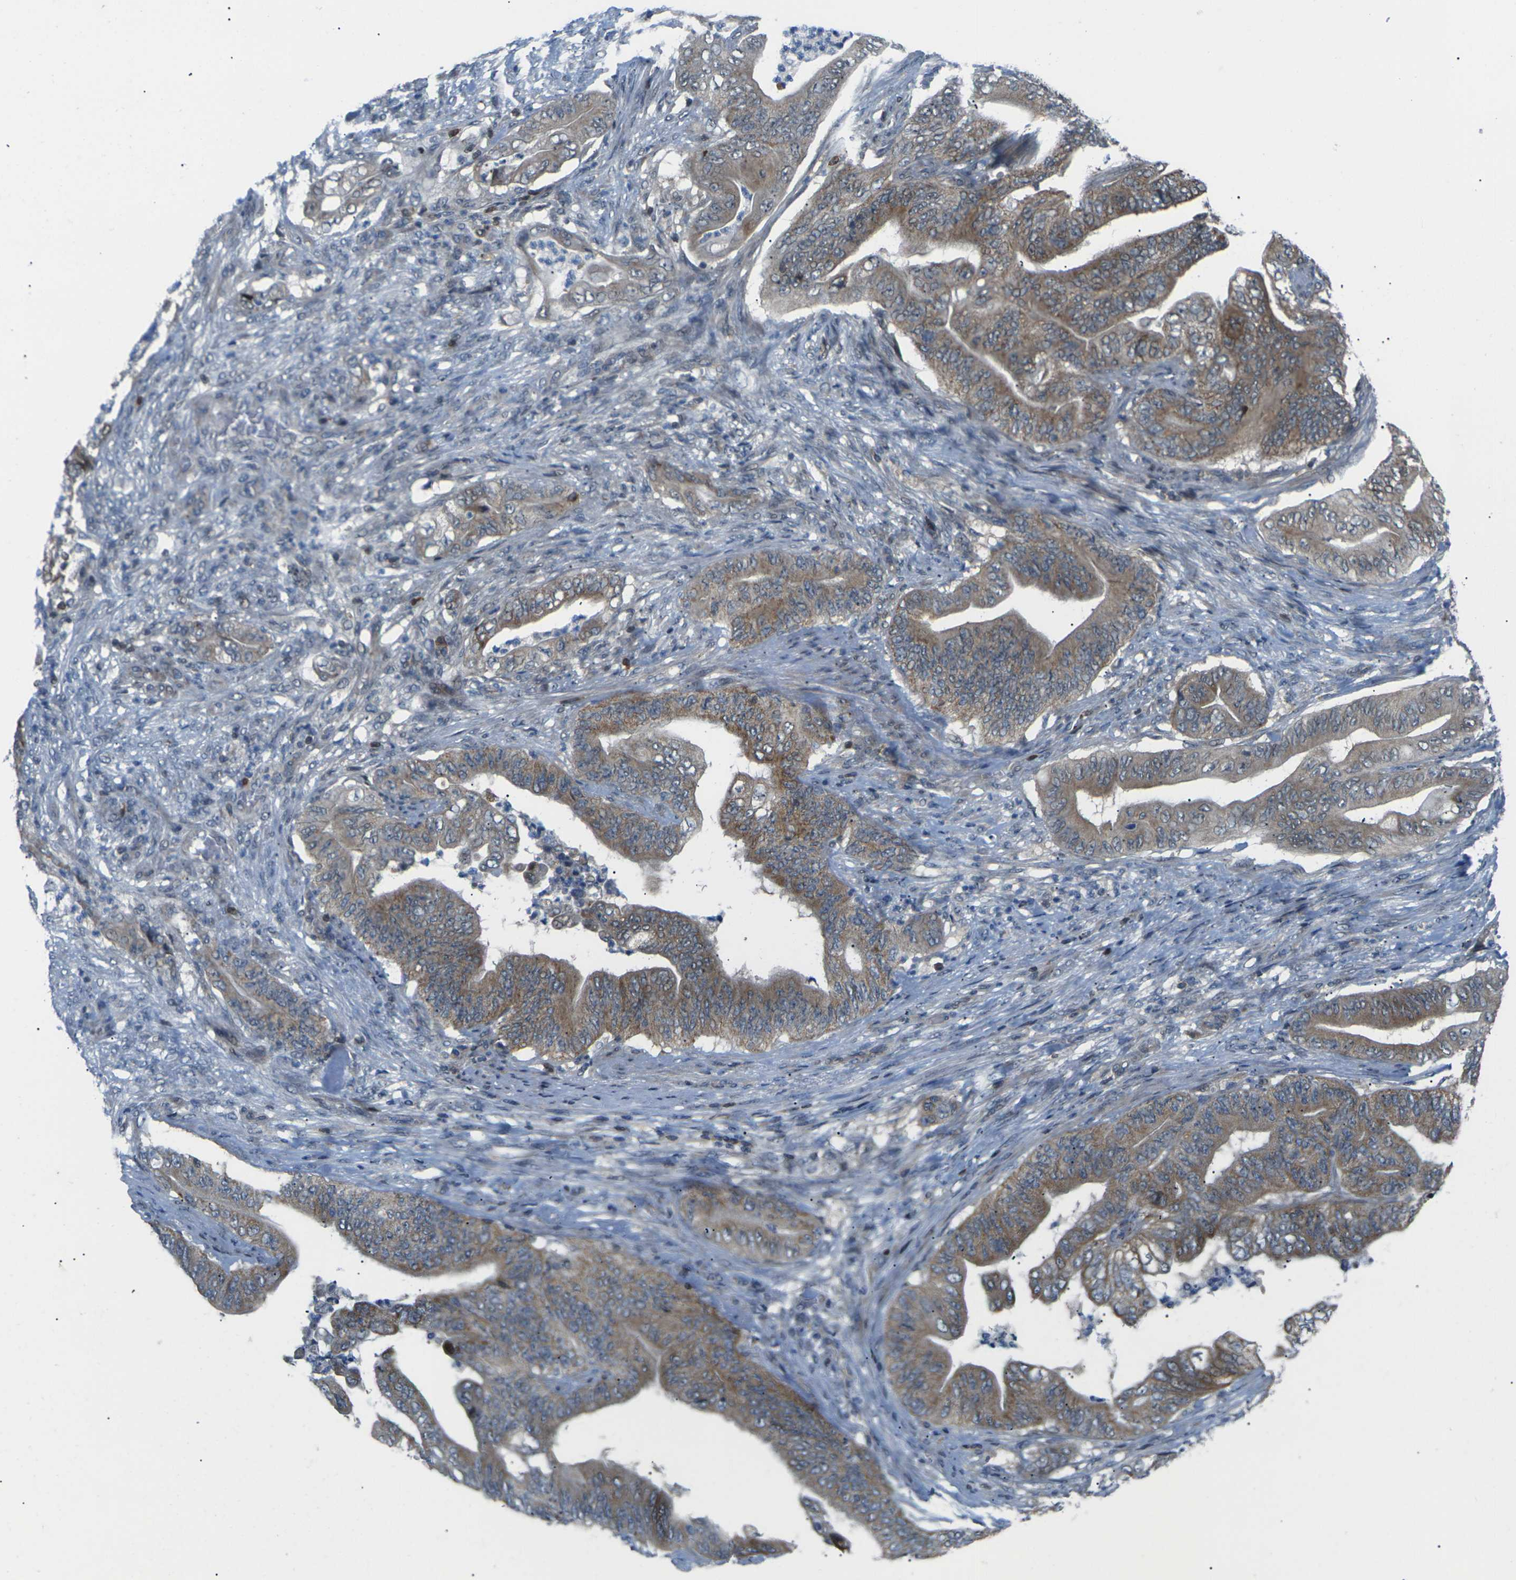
{"staining": {"intensity": "moderate", "quantity": ">75%", "location": "cytoplasmic/membranous"}, "tissue": "stomach cancer", "cell_type": "Tumor cells", "image_type": "cancer", "snomed": [{"axis": "morphology", "description": "Adenocarcinoma, NOS"}, {"axis": "topography", "description": "Stomach"}], "caption": "Protein expression analysis of stomach cancer (adenocarcinoma) demonstrates moderate cytoplasmic/membranous expression in about >75% of tumor cells.", "gene": "RPS6KA3", "patient": {"sex": "female", "age": 73}}